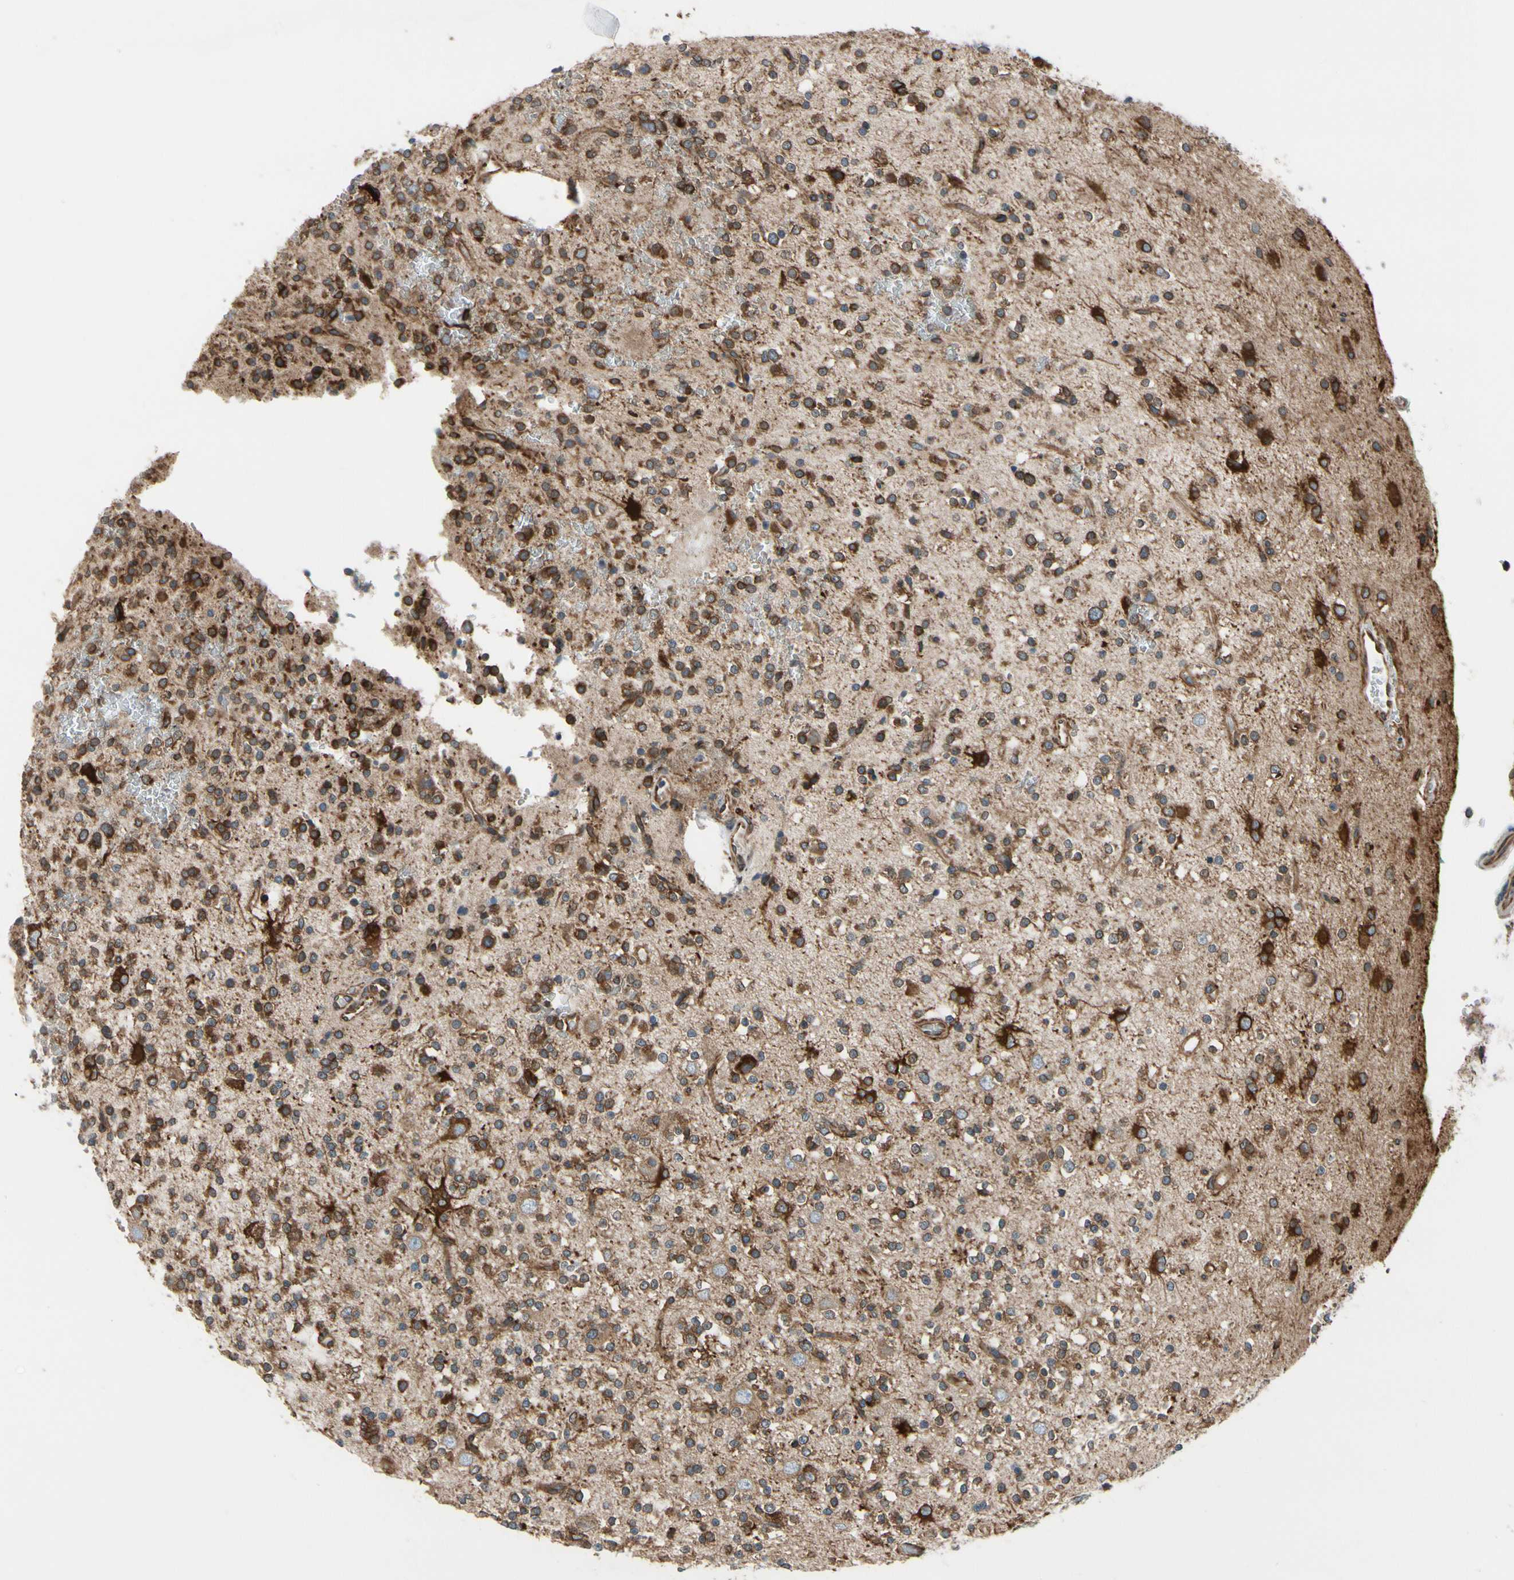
{"staining": {"intensity": "strong", "quantity": ">75%", "location": "cytoplasmic/membranous"}, "tissue": "glioma", "cell_type": "Tumor cells", "image_type": "cancer", "snomed": [{"axis": "morphology", "description": "Glioma, malignant, High grade"}, {"axis": "topography", "description": "Brain"}], "caption": "The immunohistochemical stain highlights strong cytoplasmic/membranous staining in tumor cells of glioma tissue.", "gene": "CLCC1", "patient": {"sex": "male", "age": 47}}